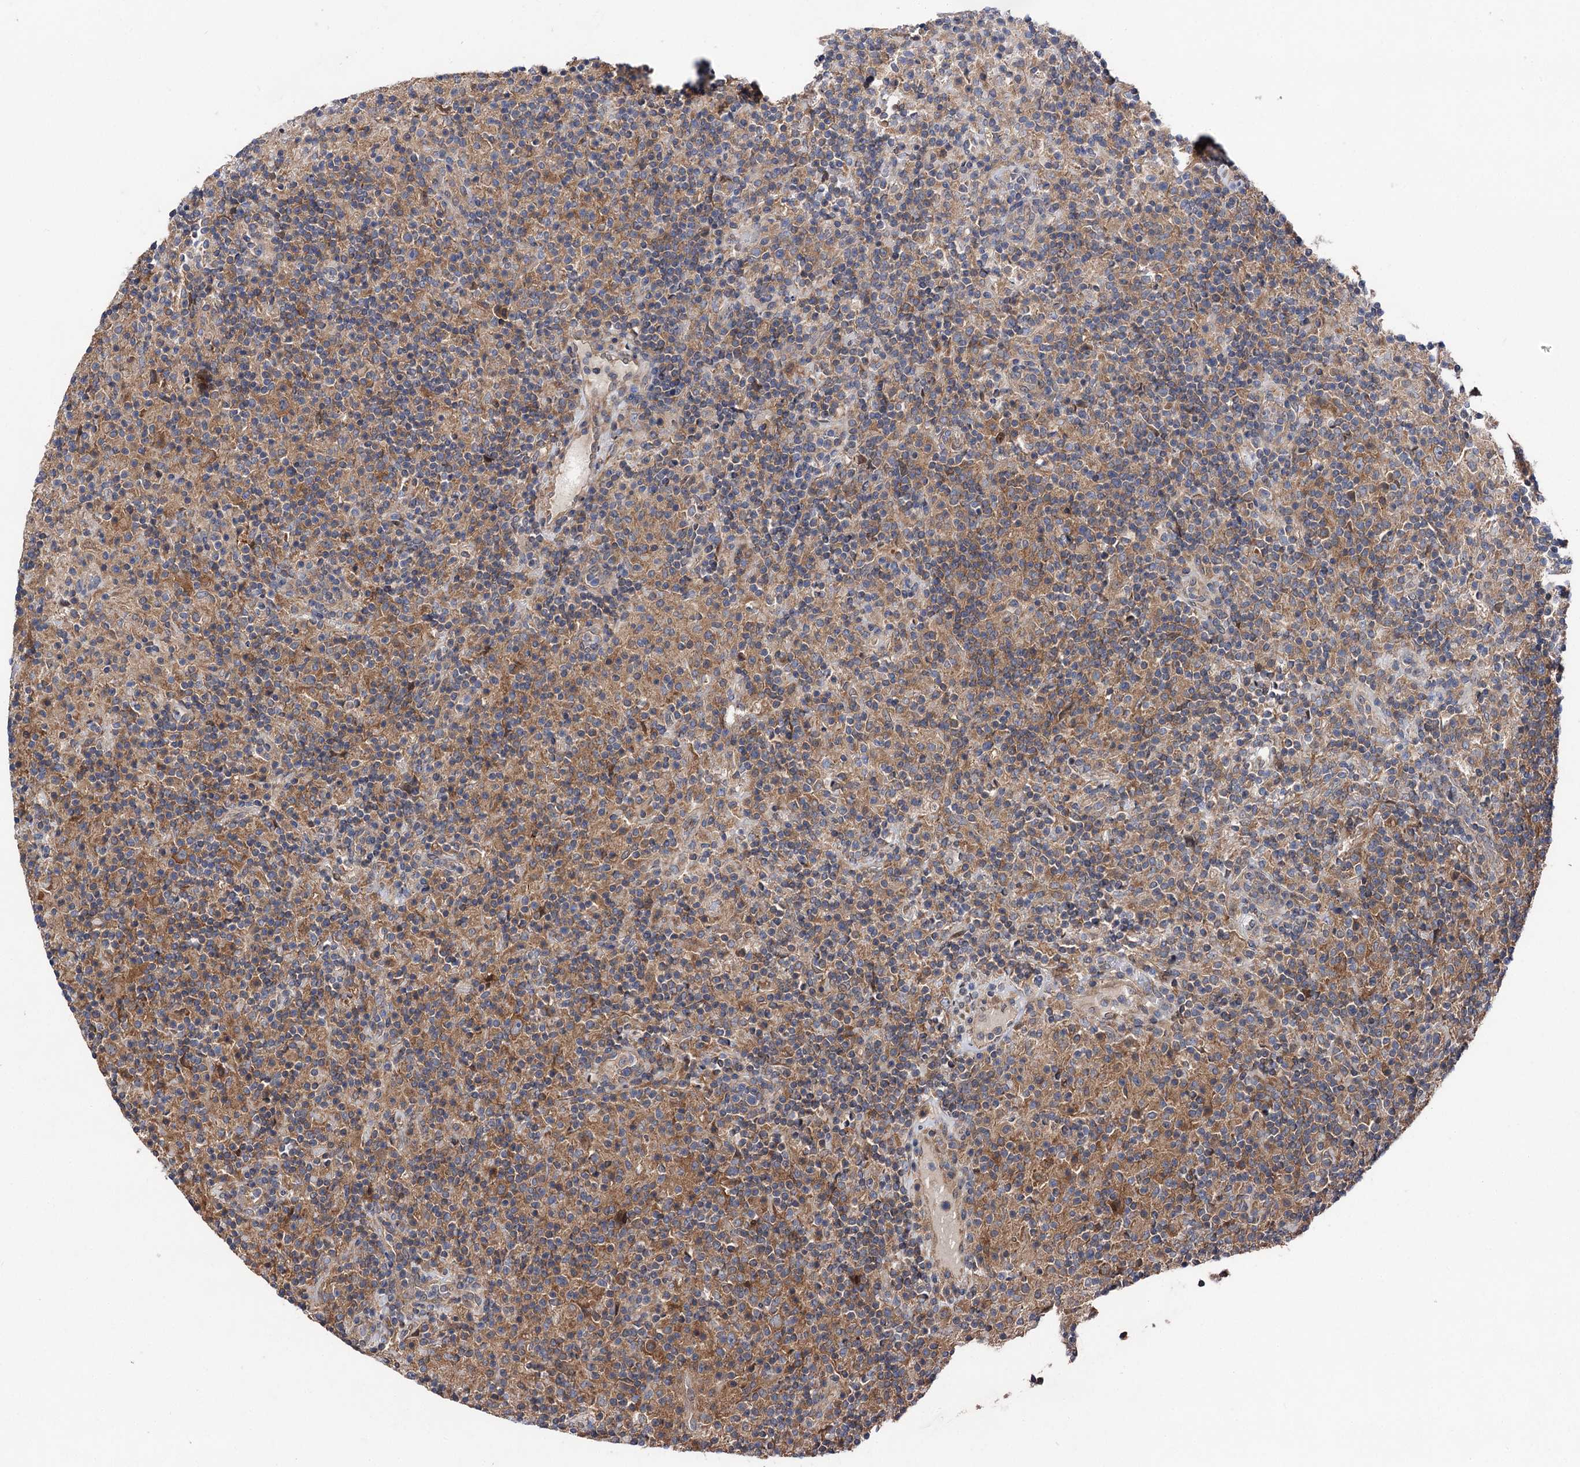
{"staining": {"intensity": "moderate", "quantity": ">75%", "location": "cytoplasmic/membranous"}, "tissue": "lymphoma", "cell_type": "Tumor cells", "image_type": "cancer", "snomed": [{"axis": "morphology", "description": "Hodgkin's disease, NOS"}, {"axis": "topography", "description": "Lymph node"}], "caption": "Moderate cytoplasmic/membranous expression is seen in approximately >75% of tumor cells in Hodgkin's disease. (brown staining indicates protein expression, while blue staining denotes nuclei).", "gene": "NAA25", "patient": {"sex": "male", "age": 70}}